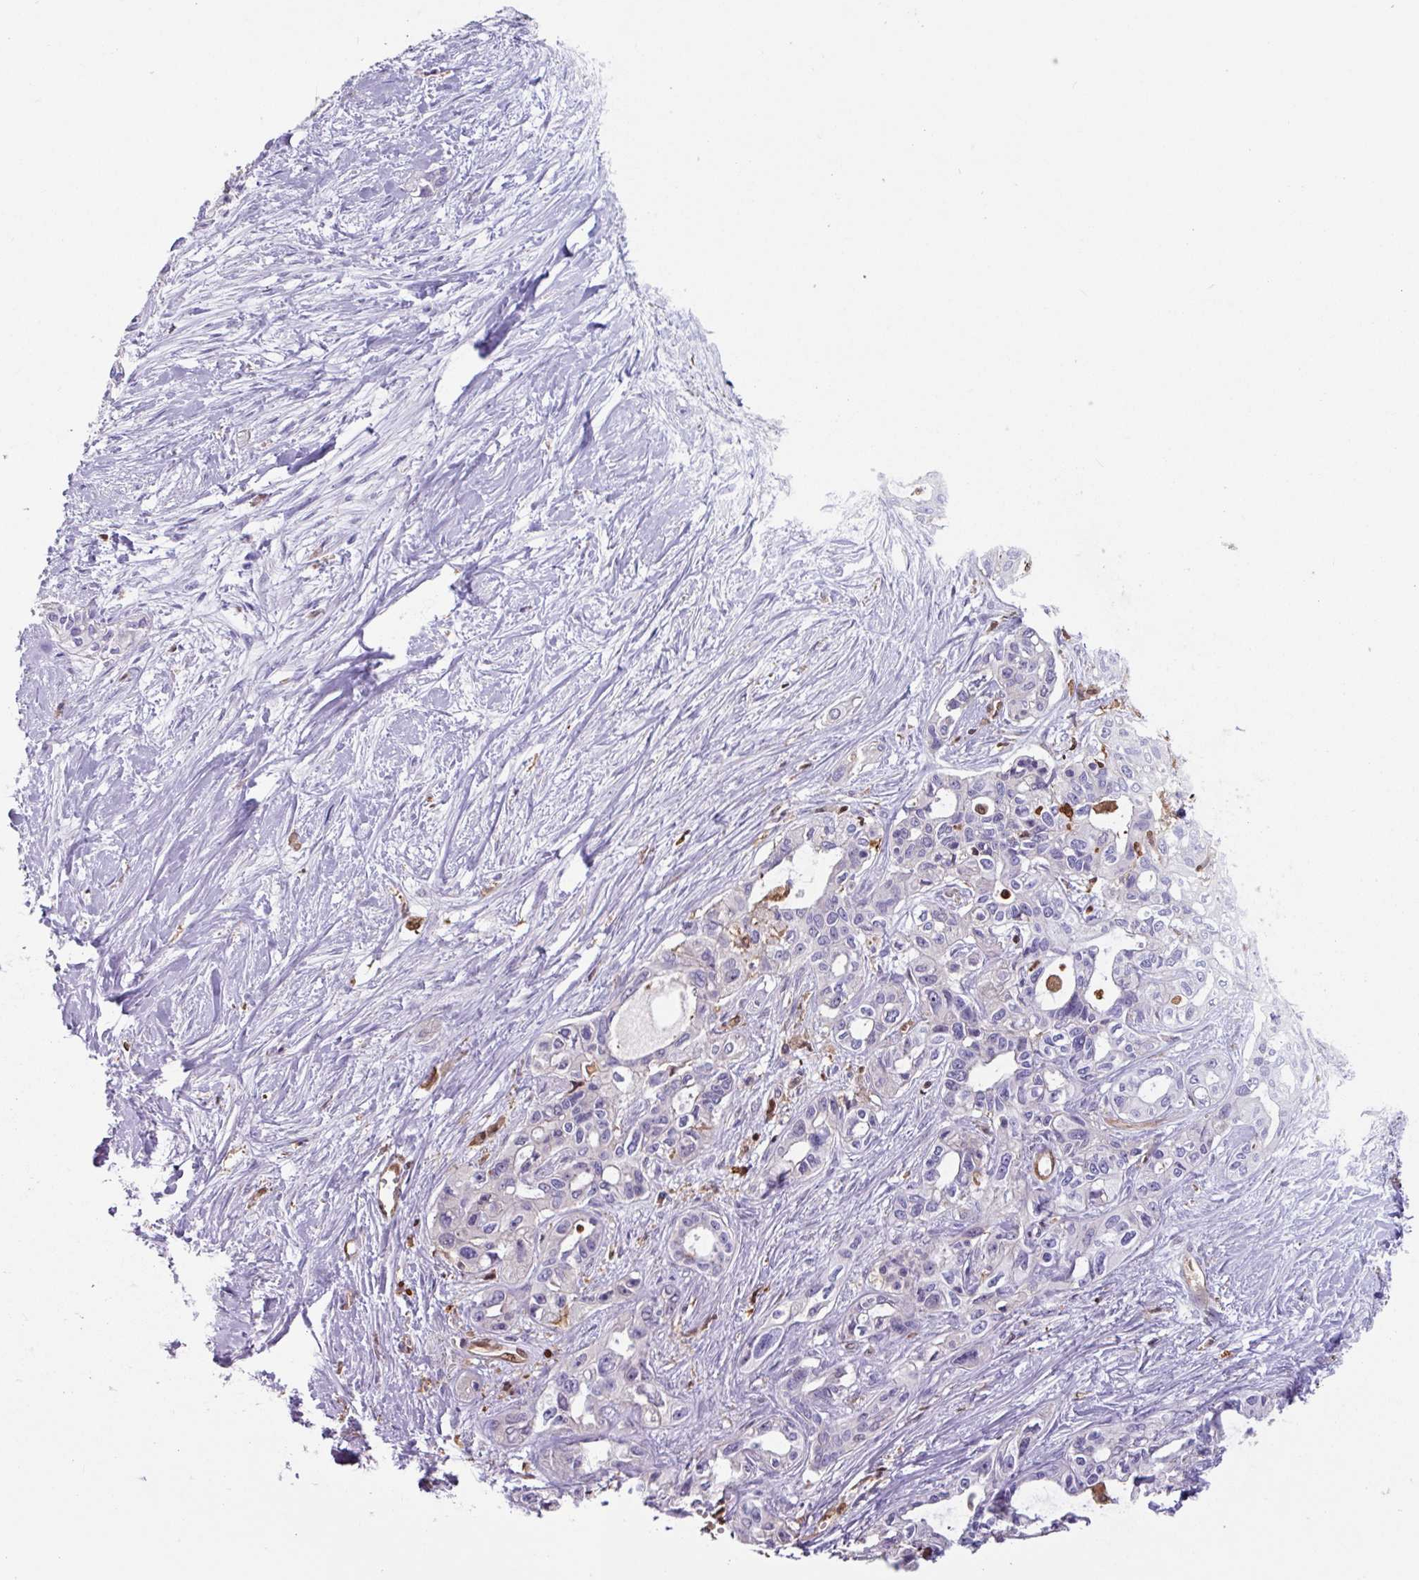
{"staining": {"intensity": "negative", "quantity": "none", "location": "none"}, "tissue": "pancreatic cancer", "cell_type": "Tumor cells", "image_type": "cancer", "snomed": [{"axis": "morphology", "description": "Adenocarcinoma, NOS"}, {"axis": "topography", "description": "Pancreas"}], "caption": "Tumor cells are negative for protein expression in human pancreatic cancer. (Brightfield microscopy of DAB IHC at high magnification).", "gene": "ARHGDIB", "patient": {"sex": "female", "age": 50}}